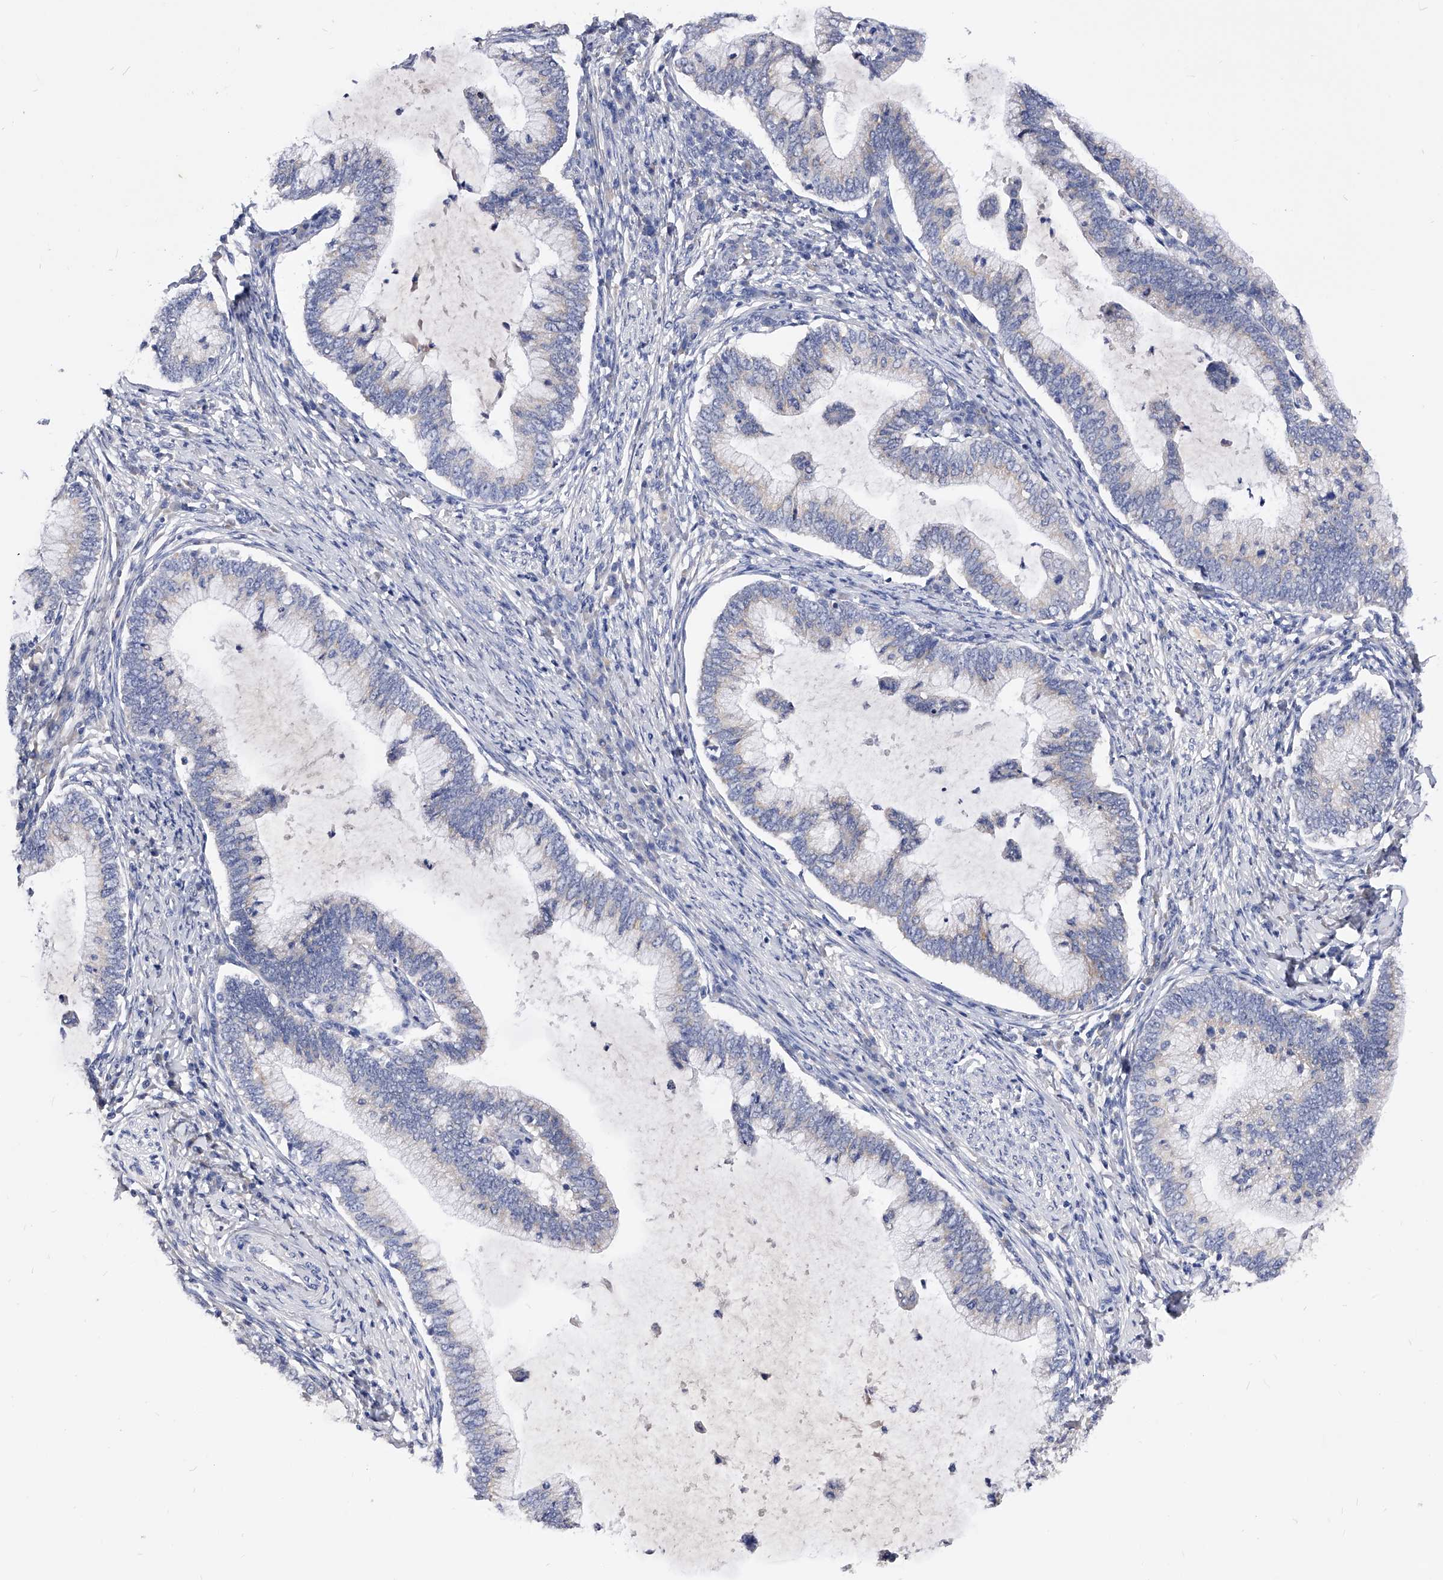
{"staining": {"intensity": "negative", "quantity": "none", "location": "none"}, "tissue": "cervical cancer", "cell_type": "Tumor cells", "image_type": "cancer", "snomed": [{"axis": "morphology", "description": "Adenocarcinoma, NOS"}, {"axis": "topography", "description": "Cervix"}], "caption": "Tumor cells are negative for brown protein staining in adenocarcinoma (cervical).", "gene": "ZNF529", "patient": {"sex": "female", "age": 36}}